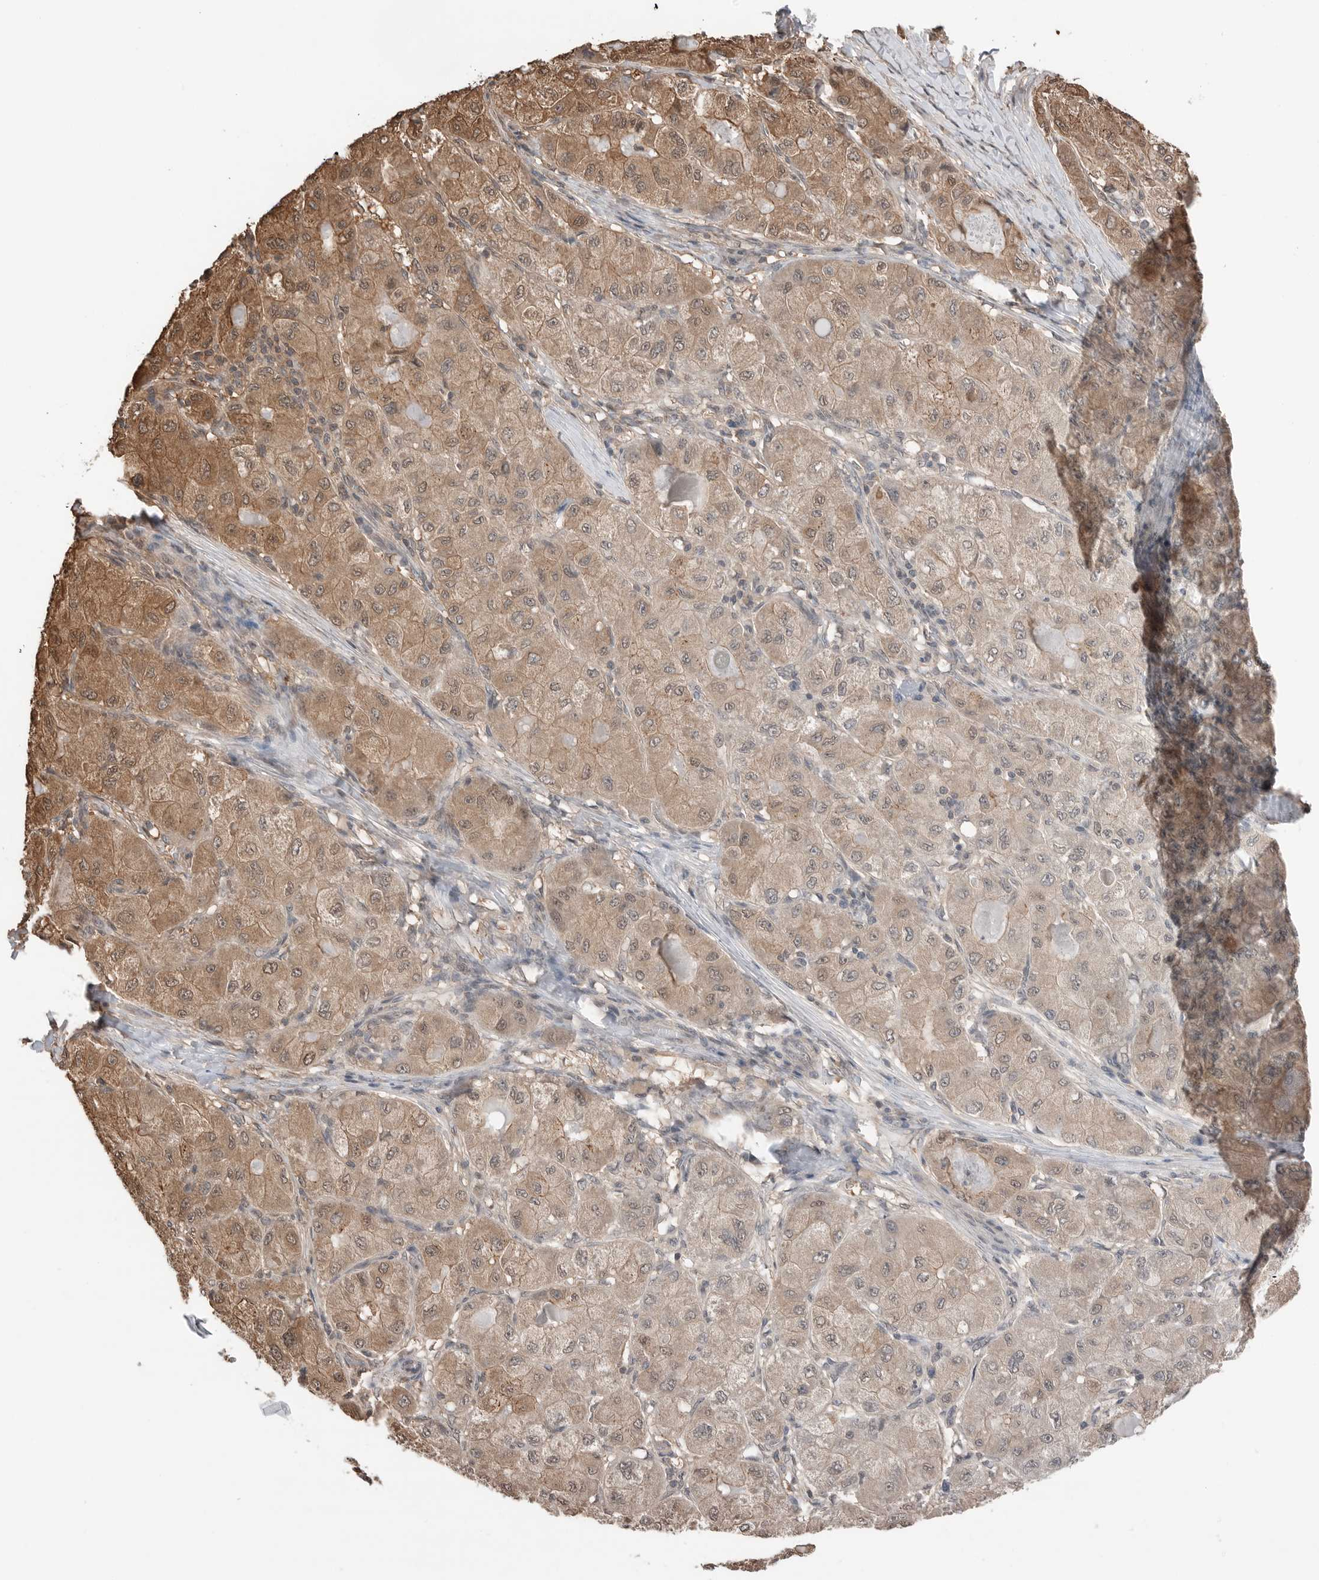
{"staining": {"intensity": "moderate", "quantity": "25%-75%", "location": "cytoplasmic/membranous,nuclear"}, "tissue": "liver cancer", "cell_type": "Tumor cells", "image_type": "cancer", "snomed": [{"axis": "morphology", "description": "Carcinoma, Hepatocellular, NOS"}, {"axis": "topography", "description": "Liver"}], "caption": "Liver hepatocellular carcinoma stained for a protein (brown) displays moderate cytoplasmic/membranous and nuclear positive positivity in about 25%-75% of tumor cells.", "gene": "PEAK1", "patient": {"sex": "male", "age": 80}}